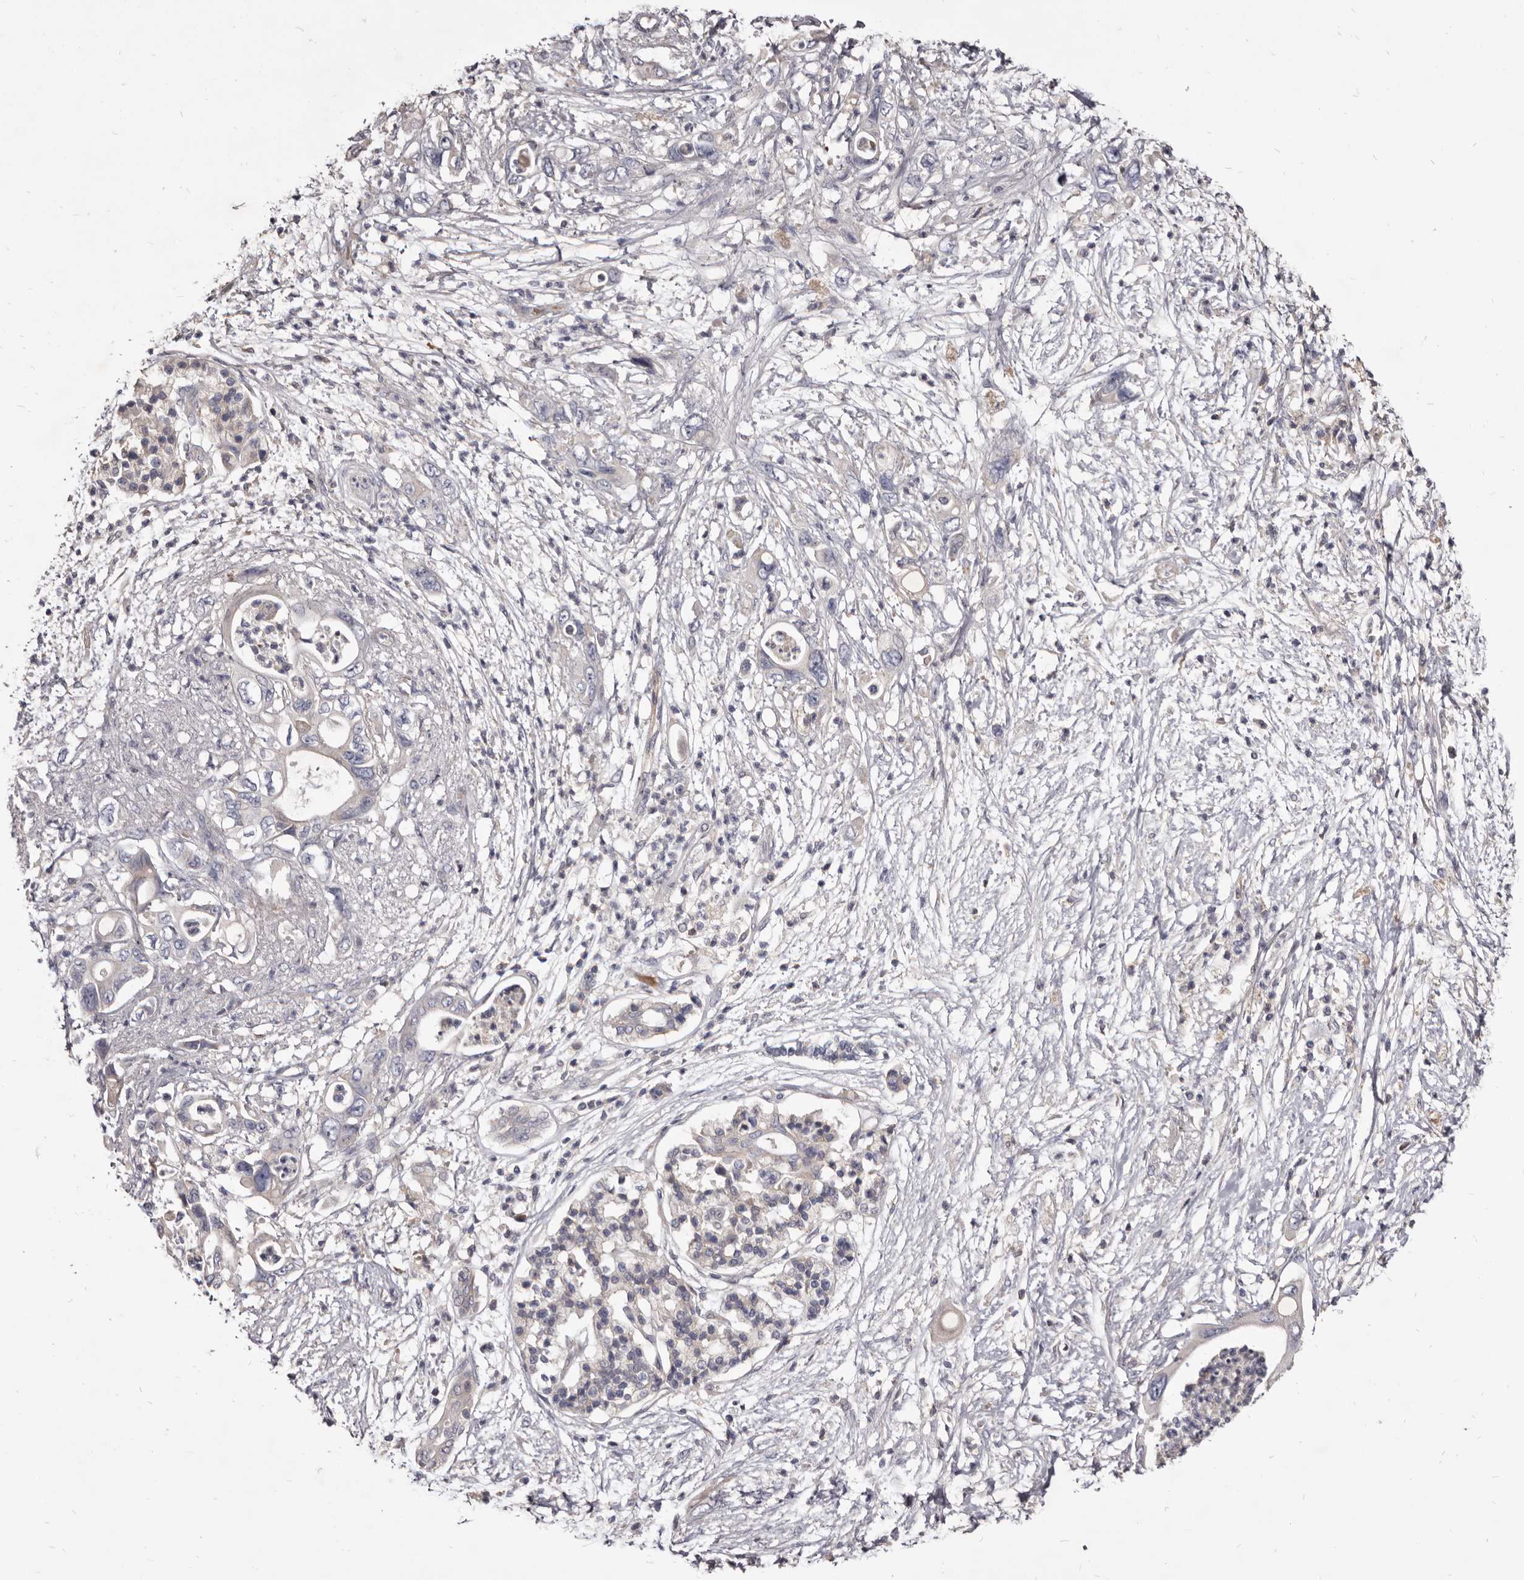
{"staining": {"intensity": "negative", "quantity": "none", "location": "none"}, "tissue": "pancreatic cancer", "cell_type": "Tumor cells", "image_type": "cancer", "snomed": [{"axis": "morphology", "description": "Adenocarcinoma, NOS"}, {"axis": "topography", "description": "Pancreas"}], "caption": "DAB immunohistochemical staining of pancreatic cancer (adenocarcinoma) reveals no significant staining in tumor cells. Brightfield microscopy of IHC stained with DAB (brown) and hematoxylin (blue), captured at high magnification.", "gene": "FAS", "patient": {"sex": "male", "age": 66}}